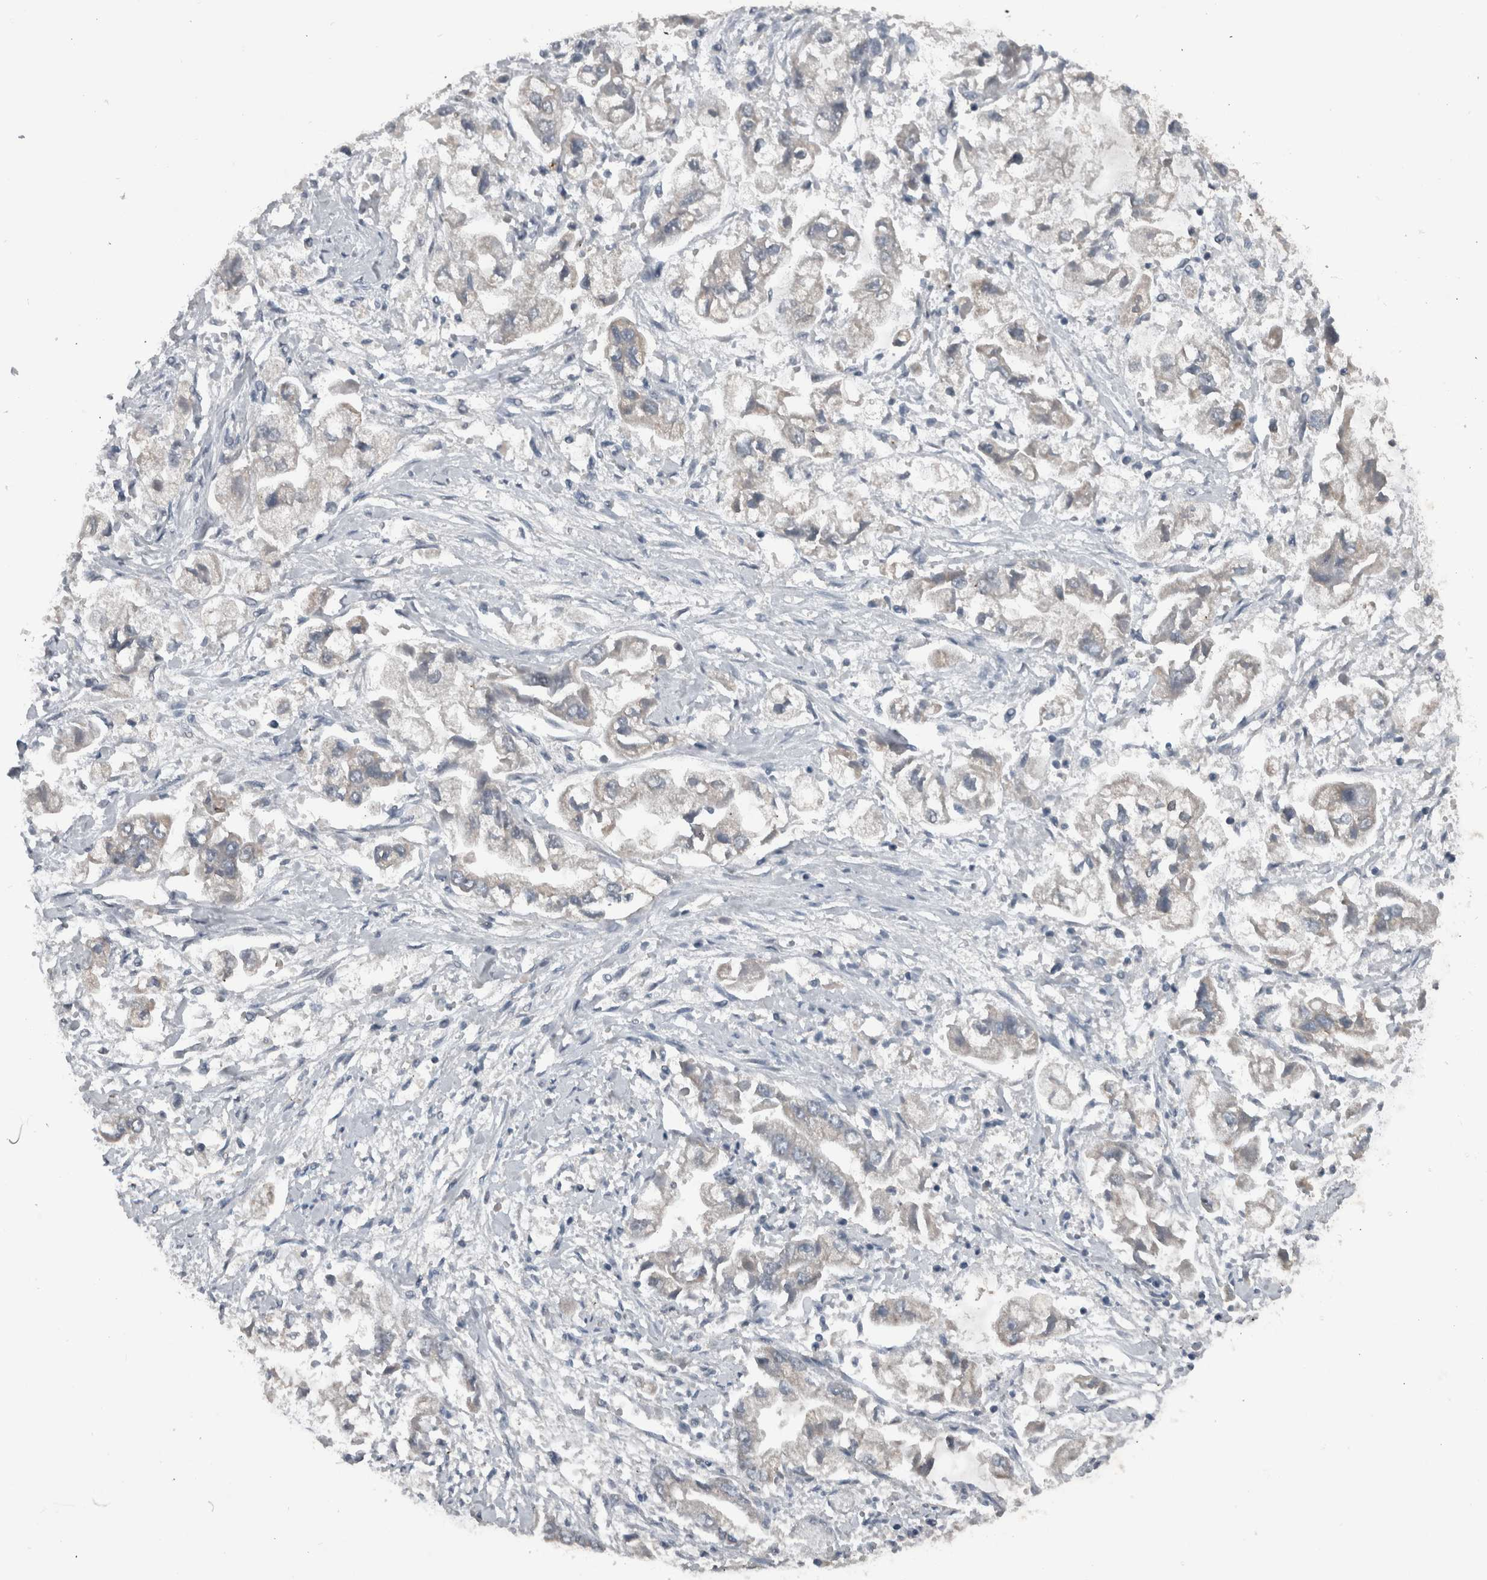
{"staining": {"intensity": "negative", "quantity": "none", "location": "none"}, "tissue": "stomach cancer", "cell_type": "Tumor cells", "image_type": "cancer", "snomed": [{"axis": "morphology", "description": "Normal tissue, NOS"}, {"axis": "morphology", "description": "Adenocarcinoma, NOS"}, {"axis": "topography", "description": "Stomach"}], "caption": "Stomach adenocarcinoma was stained to show a protein in brown. There is no significant positivity in tumor cells. (Immunohistochemistry (ihc), brightfield microscopy, high magnification).", "gene": "ZBTB21", "patient": {"sex": "male", "age": 62}}